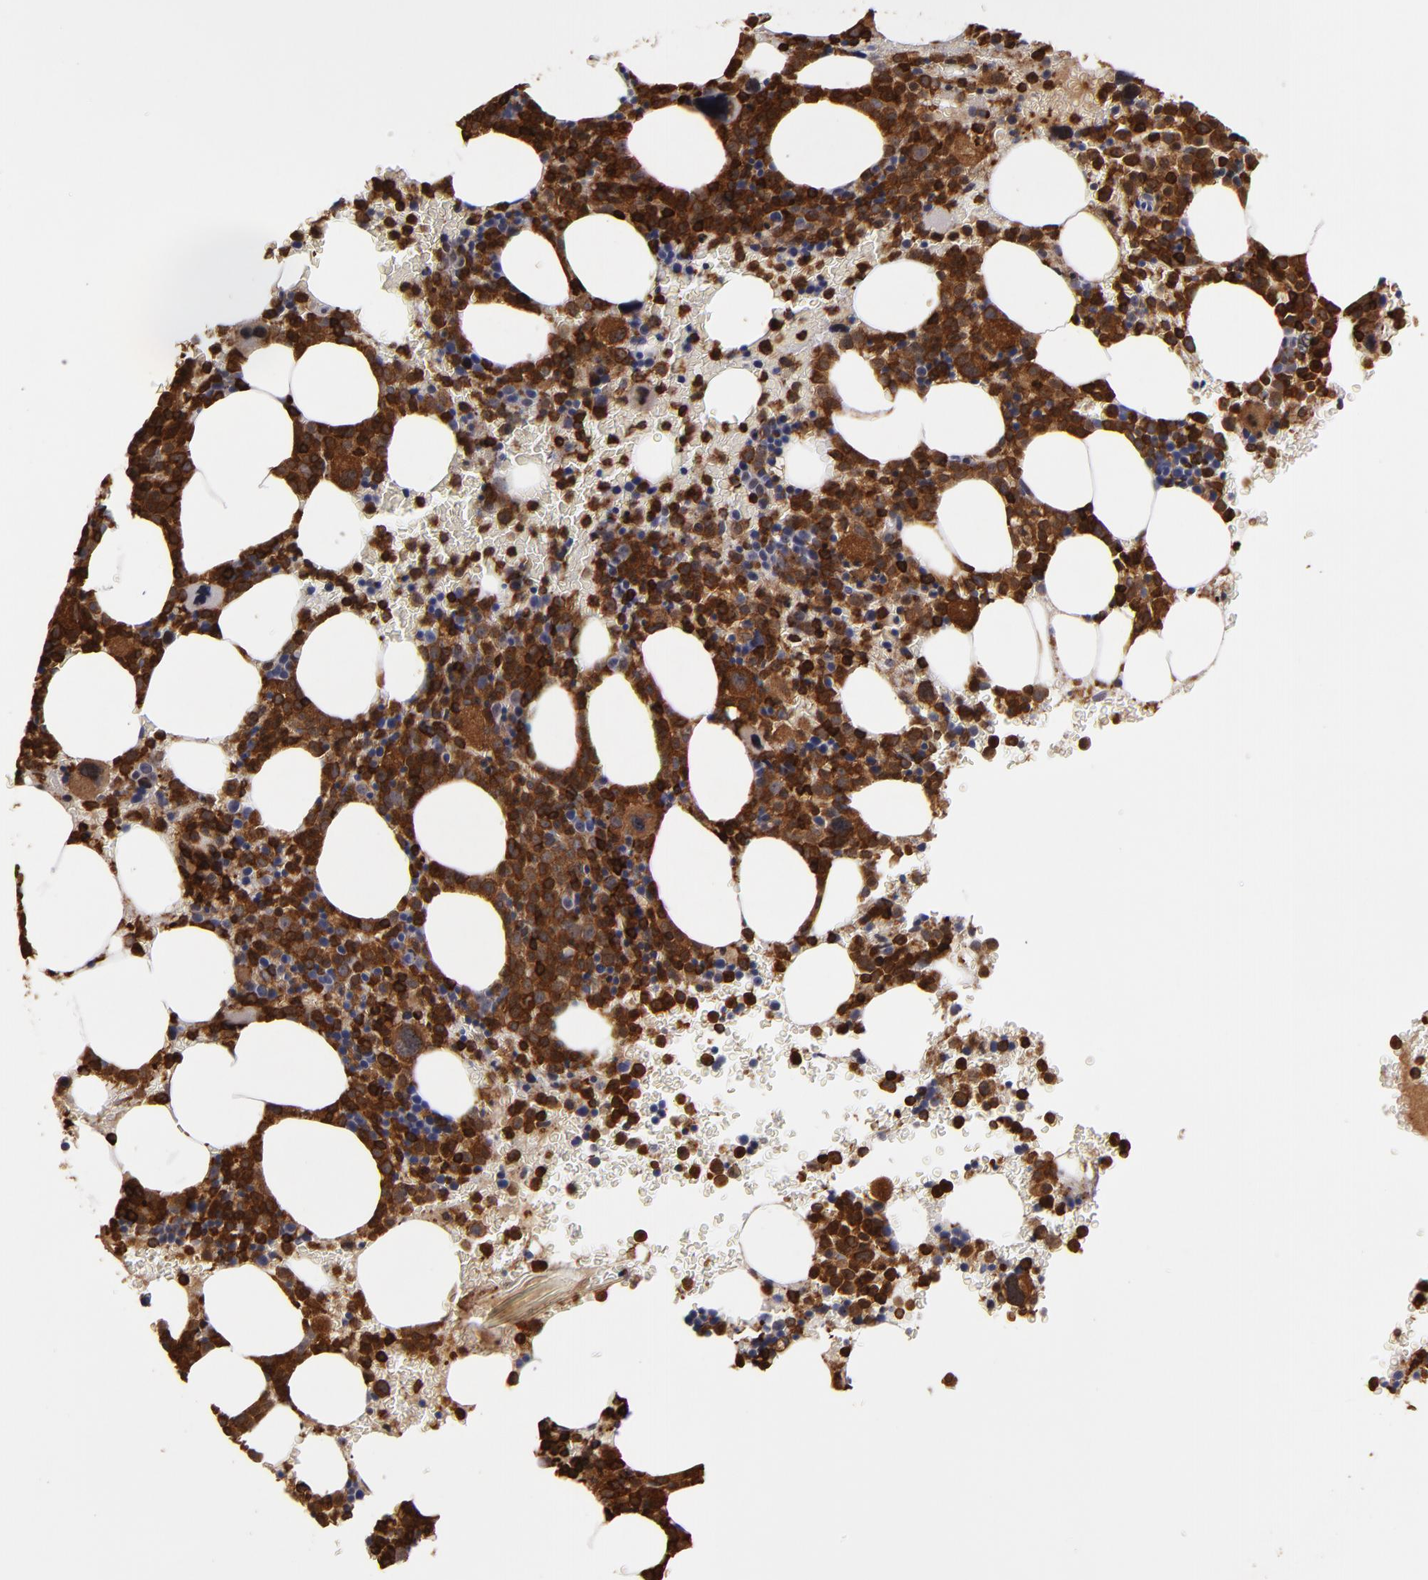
{"staining": {"intensity": "strong", "quantity": "25%-75%", "location": "cytoplasmic/membranous"}, "tissue": "bone marrow", "cell_type": "Hematopoietic cells", "image_type": "normal", "snomed": [{"axis": "morphology", "description": "Normal tissue, NOS"}, {"axis": "topography", "description": "Bone marrow"}], "caption": "Immunohistochemical staining of normal human bone marrow demonstrates strong cytoplasmic/membranous protein positivity in approximately 25%-75% of hematopoietic cells.", "gene": "WAS", "patient": {"sex": "male", "age": 68}}